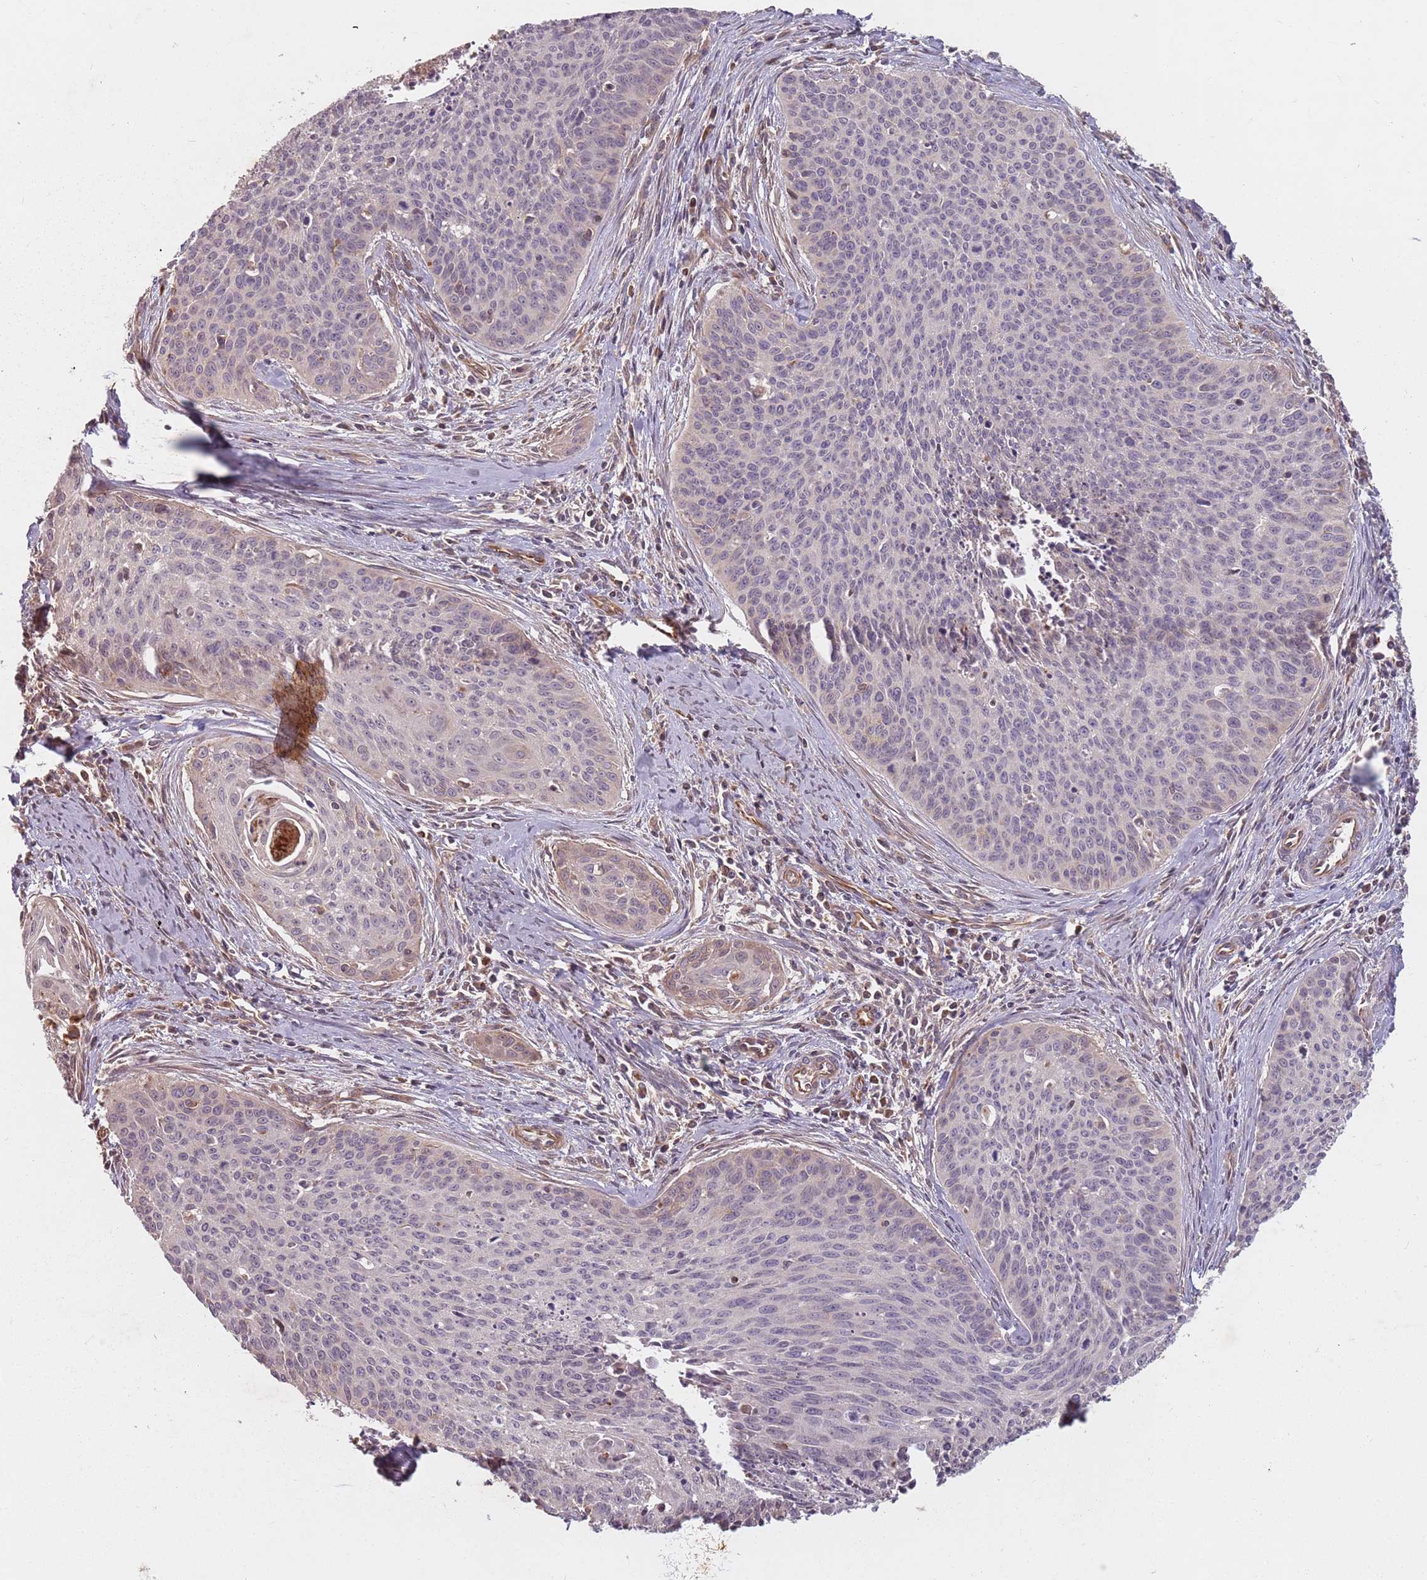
{"staining": {"intensity": "negative", "quantity": "none", "location": "none"}, "tissue": "cervical cancer", "cell_type": "Tumor cells", "image_type": "cancer", "snomed": [{"axis": "morphology", "description": "Squamous cell carcinoma, NOS"}, {"axis": "topography", "description": "Cervix"}], "caption": "Tumor cells are negative for brown protein staining in squamous cell carcinoma (cervical).", "gene": "GPR180", "patient": {"sex": "female", "age": 55}}